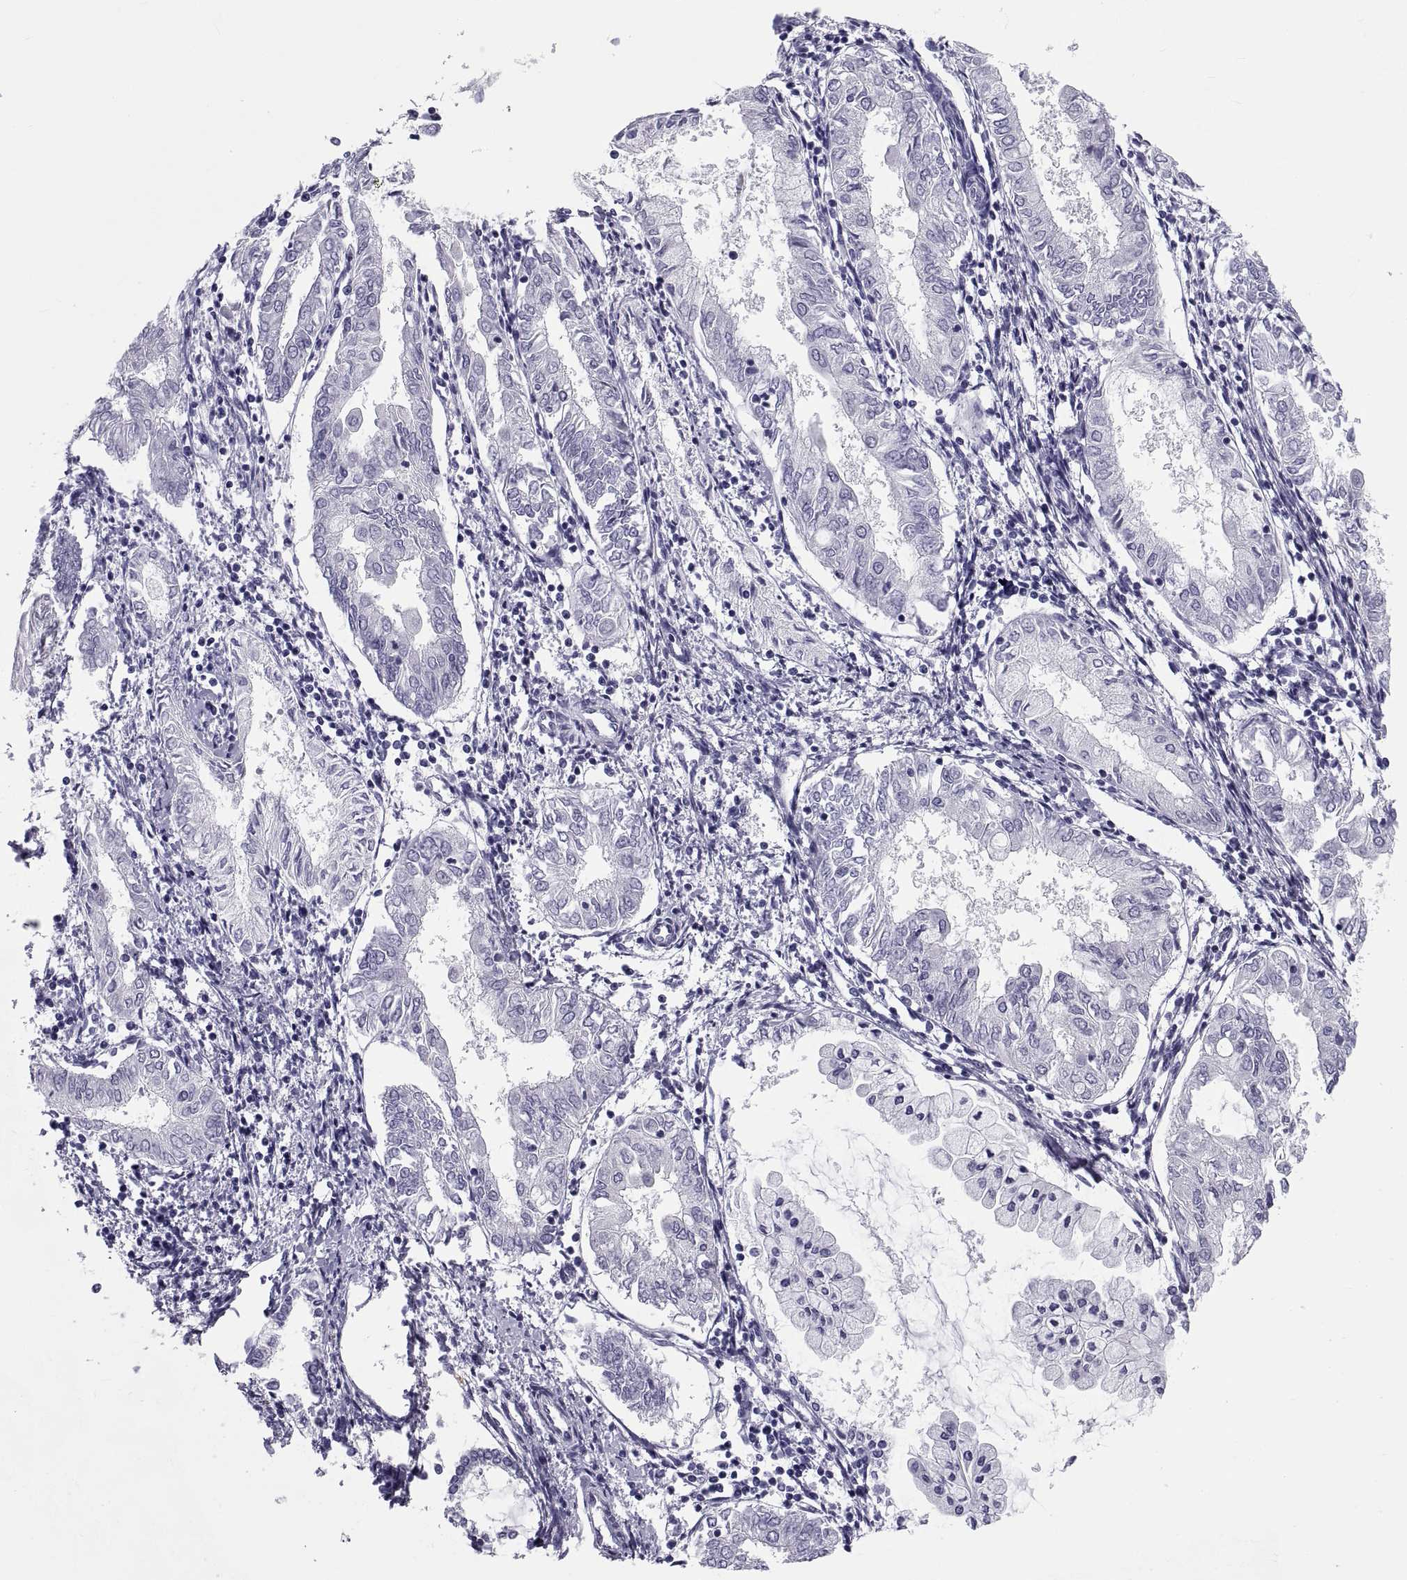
{"staining": {"intensity": "negative", "quantity": "none", "location": "none"}, "tissue": "endometrial cancer", "cell_type": "Tumor cells", "image_type": "cancer", "snomed": [{"axis": "morphology", "description": "Adenocarcinoma, NOS"}, {"axis": "topography", "description": "Endometrium"}], "caption": "This is an immunohistochemistry micrograph of human endometrial adenocarcinoma. There is no expression in tumor cells.", "gene": "DEFB129", "patient": {"sex": "female", "age": 68}}